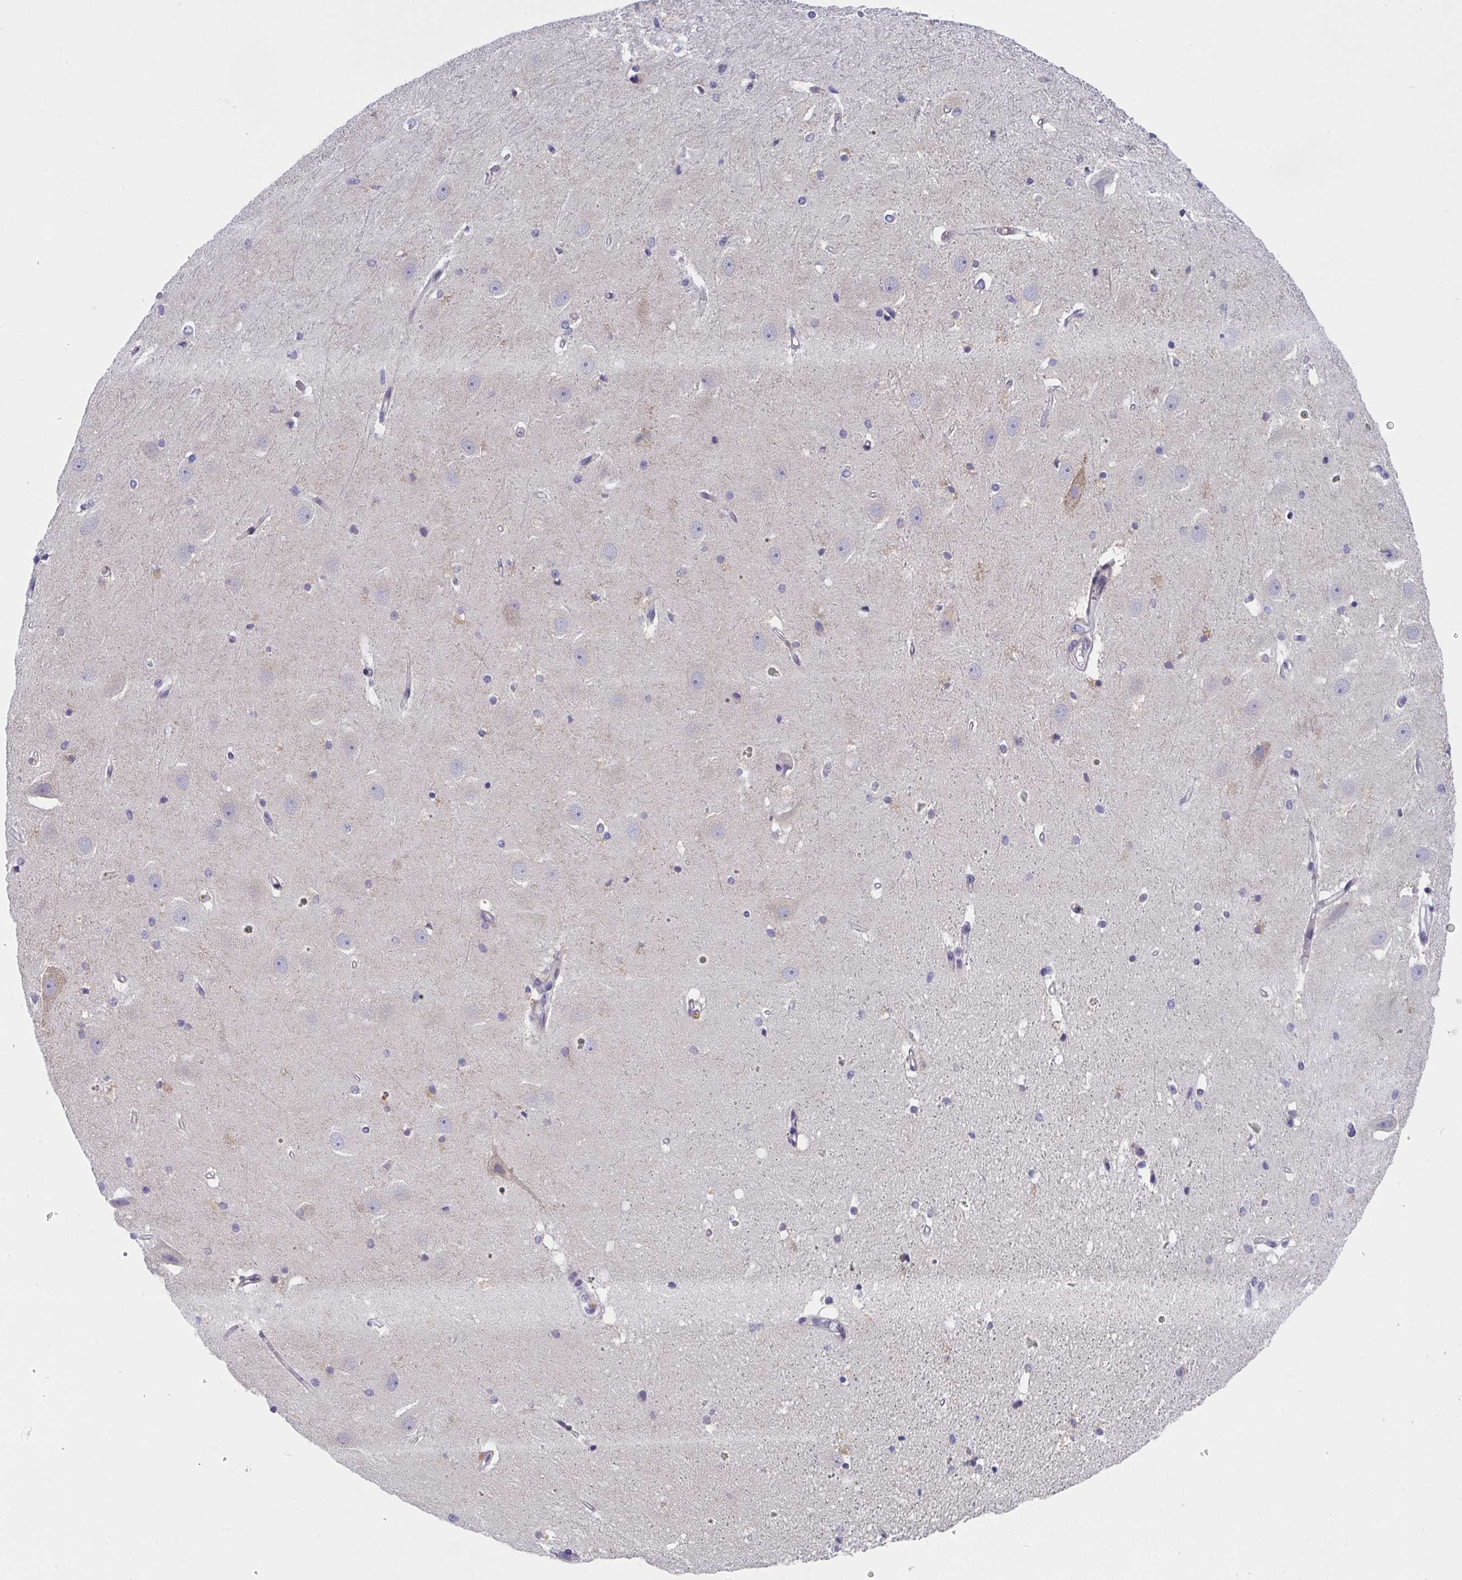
{"staining": {"intensity": "negative", "quantity": "none", "location": "none"}, "tissue": "hippocampus", "cell_type": "Glial cells", "image_type": "normal", "snomed": [{"axis": "morphology", "description": "Normal tissue, NOS"}, {"axis": "topography", "description": "Hippocampus"}], "caption": "DAB (3,3'-diaminobenzidine) immunohistochemical staining of benign hippocampus exhibits no significant positivity in glial cells.", "gene": "AOC2", "patient": {"sex": "male", "age": 63}}